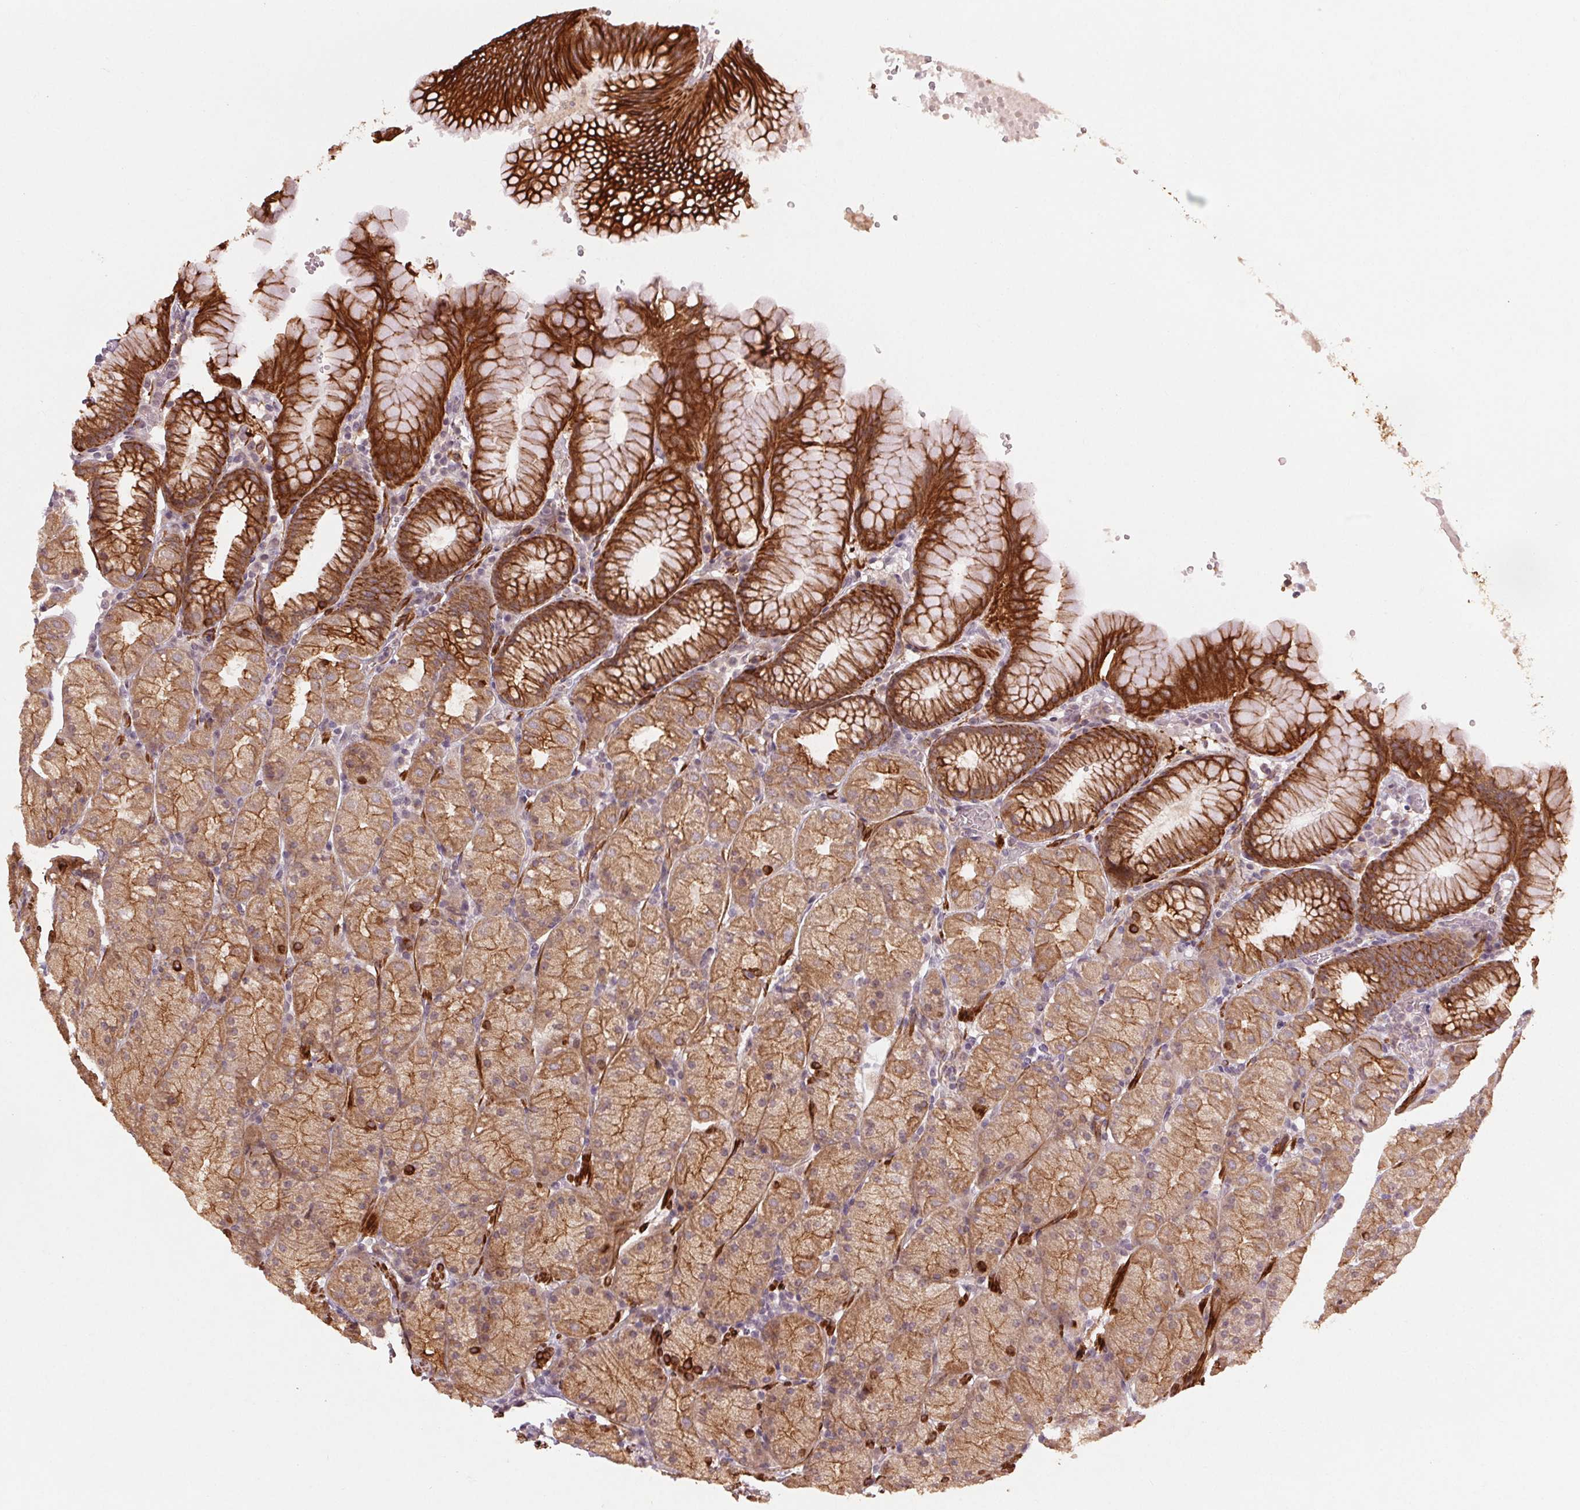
{"staining": {"intensity": "strong", "quantity": "25%-75%", "location": "cytoplasmic/membranous"}, "tissue": "stomach", "cell_type": "Glandular cells", "image_type": "normal", "snomed": [{"axis": "morphology", "description": "Normal tissue, NOS"}, {"axis": "topography", "description": "Stomach, upper"}, {"axis": "topography", "description": "Stomach"}], "caption": "Immunohistochemical staining of unremarkable stomach shows 25%-75% levels of strong cytoplasmic/membranous protein positivity in approximately 25%-75% of glandular cells.", "gene": "SMLR1", "patient": {"sex": "male", "age": 76}}